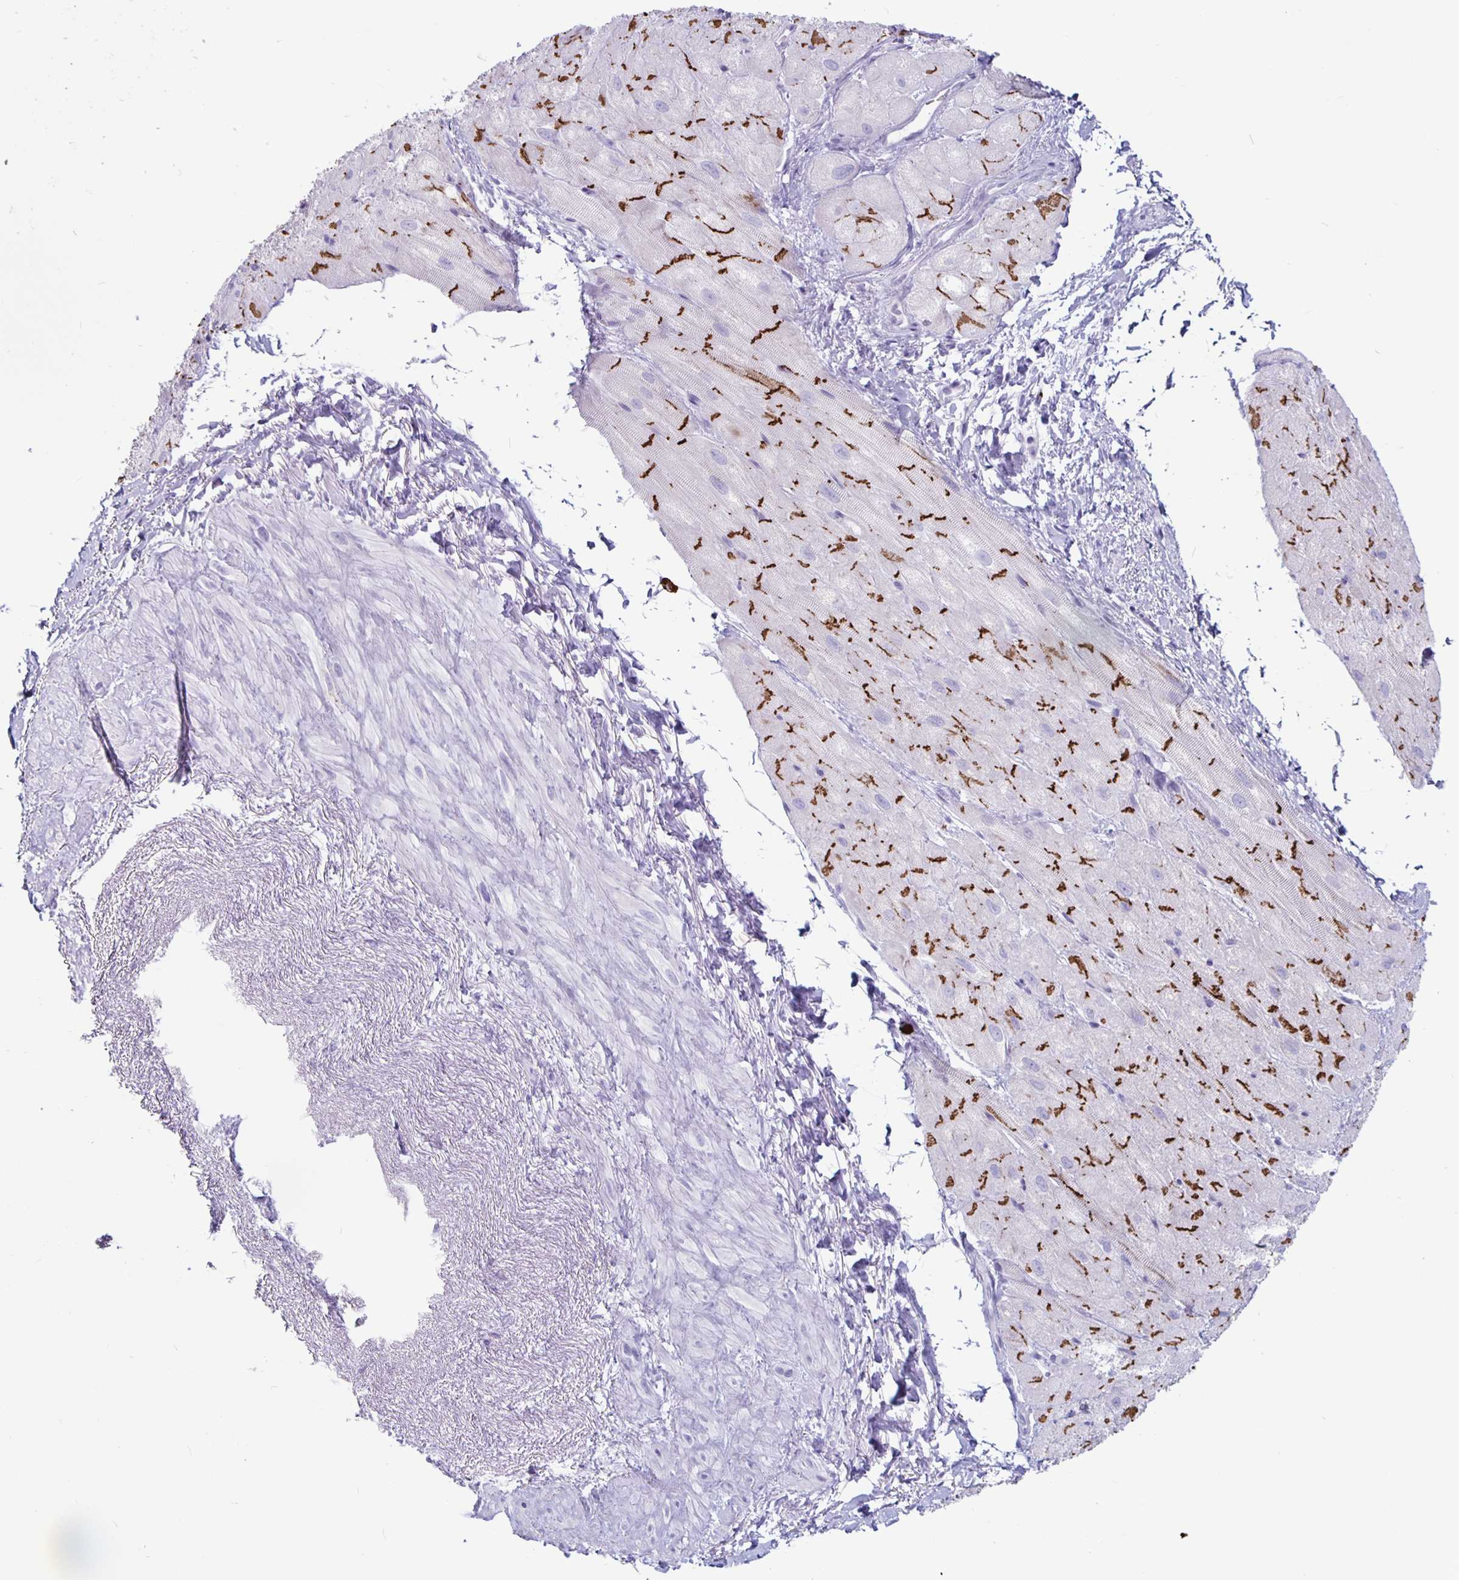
{"staining": {"intensity": "strong", "quantity": "25%-75%", "location": "cytoplasmic/membranous"}, "tissue": "heart muscle", "cell_type": "Cardiomyocytes", "image_type": "normal", "snomed": [{"axis": "morphology", "description": "Normal tissue, NOS"}, {"axis": "topography", "description": "Heart"}], "caption": "Immunohistochemistry staining of unremarkable heart muscle, which shows high levels of strong cytoplasmic/membranous staining in approximately 25%-75% of cardiomyocytes indicating strong cytoplasmic/membranous protein expression. The staining was performed using DAB (brown) for protein detection and nuclei were counterstained in hematoxylin (blue).", "gene": "GZMK", "patient": {"sex": "male", "age": 62}}